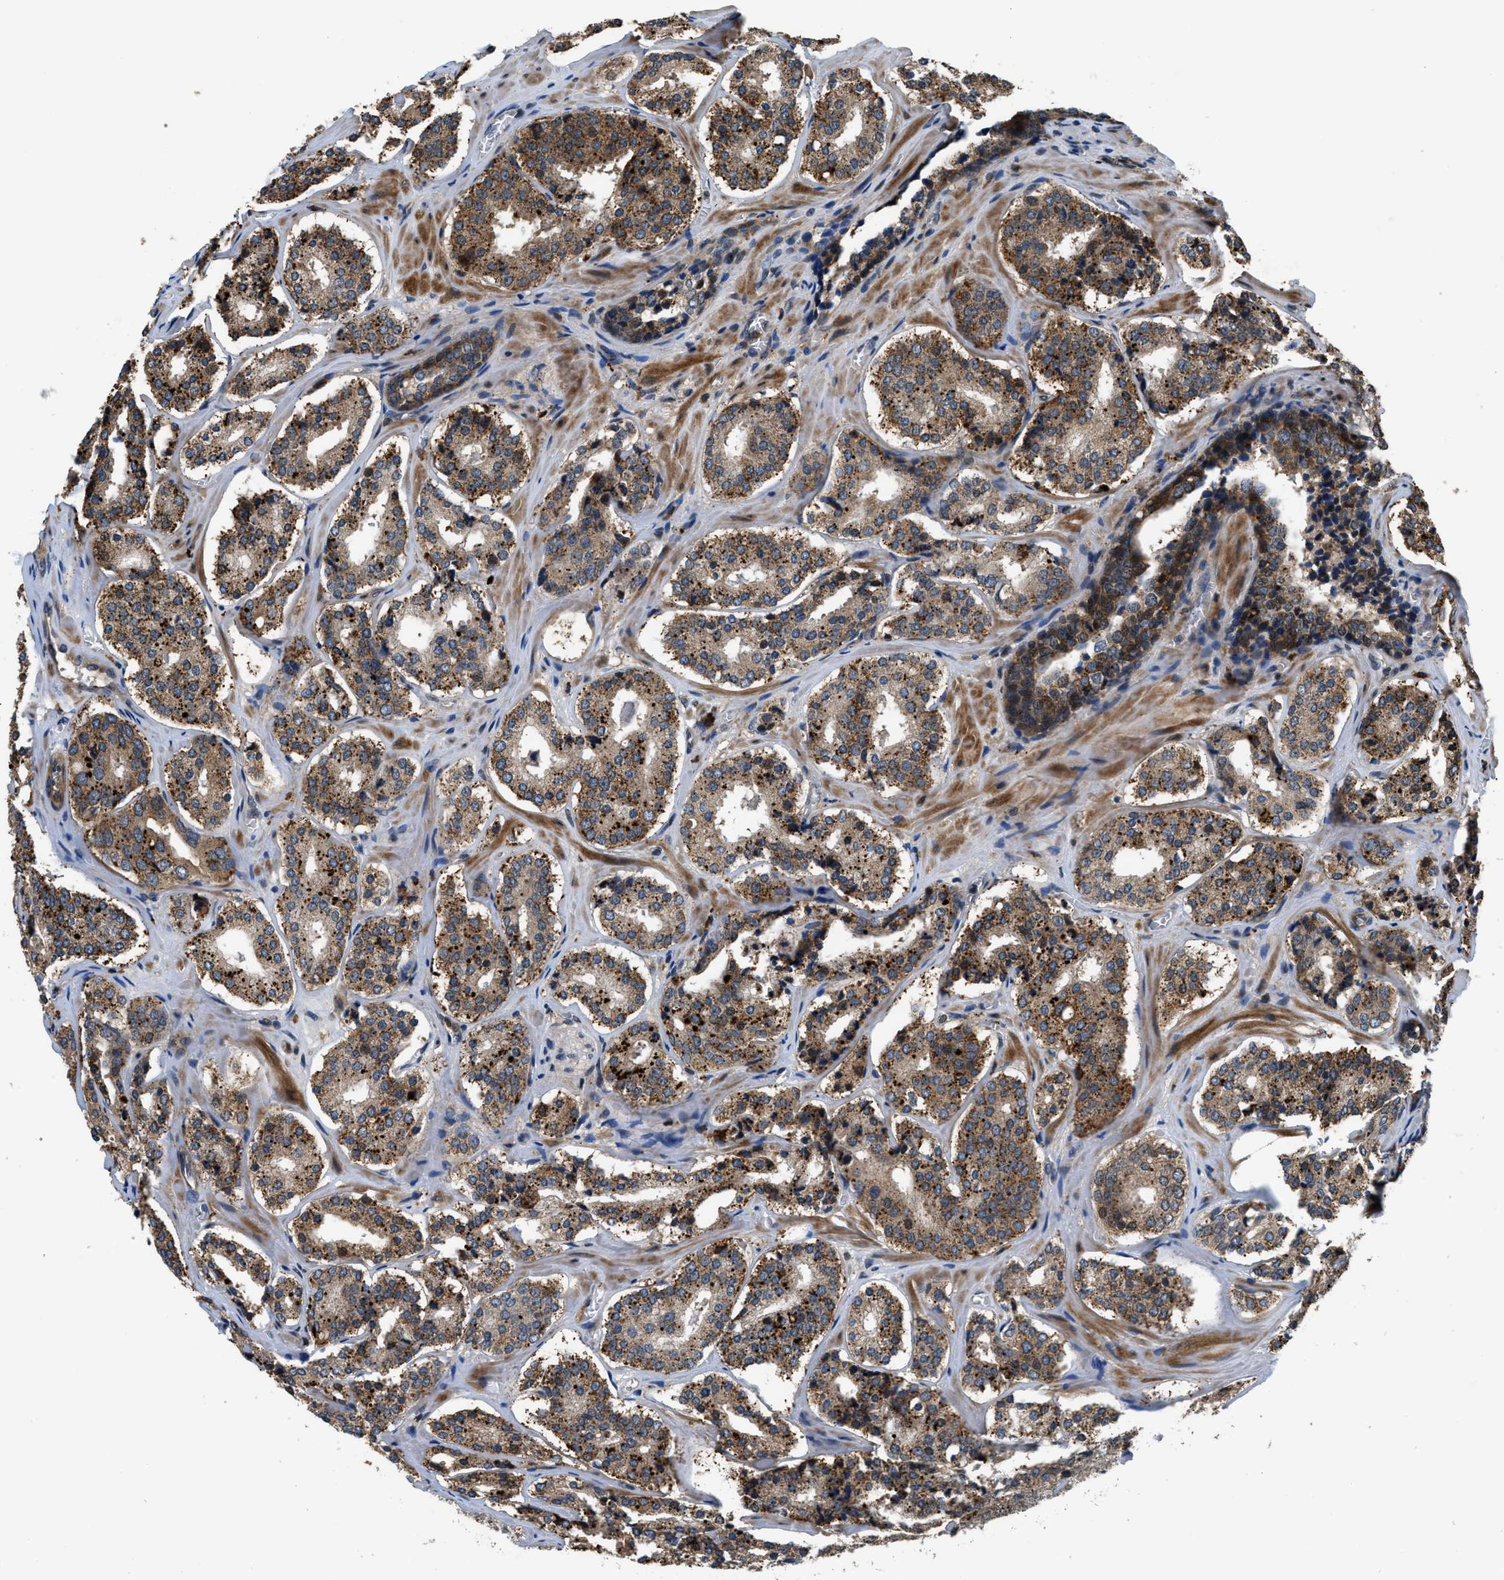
{"staining": {"intensity": "moderate", "quantity": ">75%", "location": "cytoplasmic/membranous"}, "tissue": "prostate cancer", "cell_type": "Tumor cells", "image_type": "cancer", "snomed": [{"axis": "morphology", "description": "Adenocarcinoma, High grade"}, {"axis": "topography", "description": "Prostate"}], "caption": "Approximately >75% of tumor cells in human prostate high-grade adenocarcinoma exhibit moderate cytoplasmic/membranous protein expression as visualized by brown immunohistochemical staining.", "gene": "CTBS", "patient": {"sex": "male", "age": 60}}